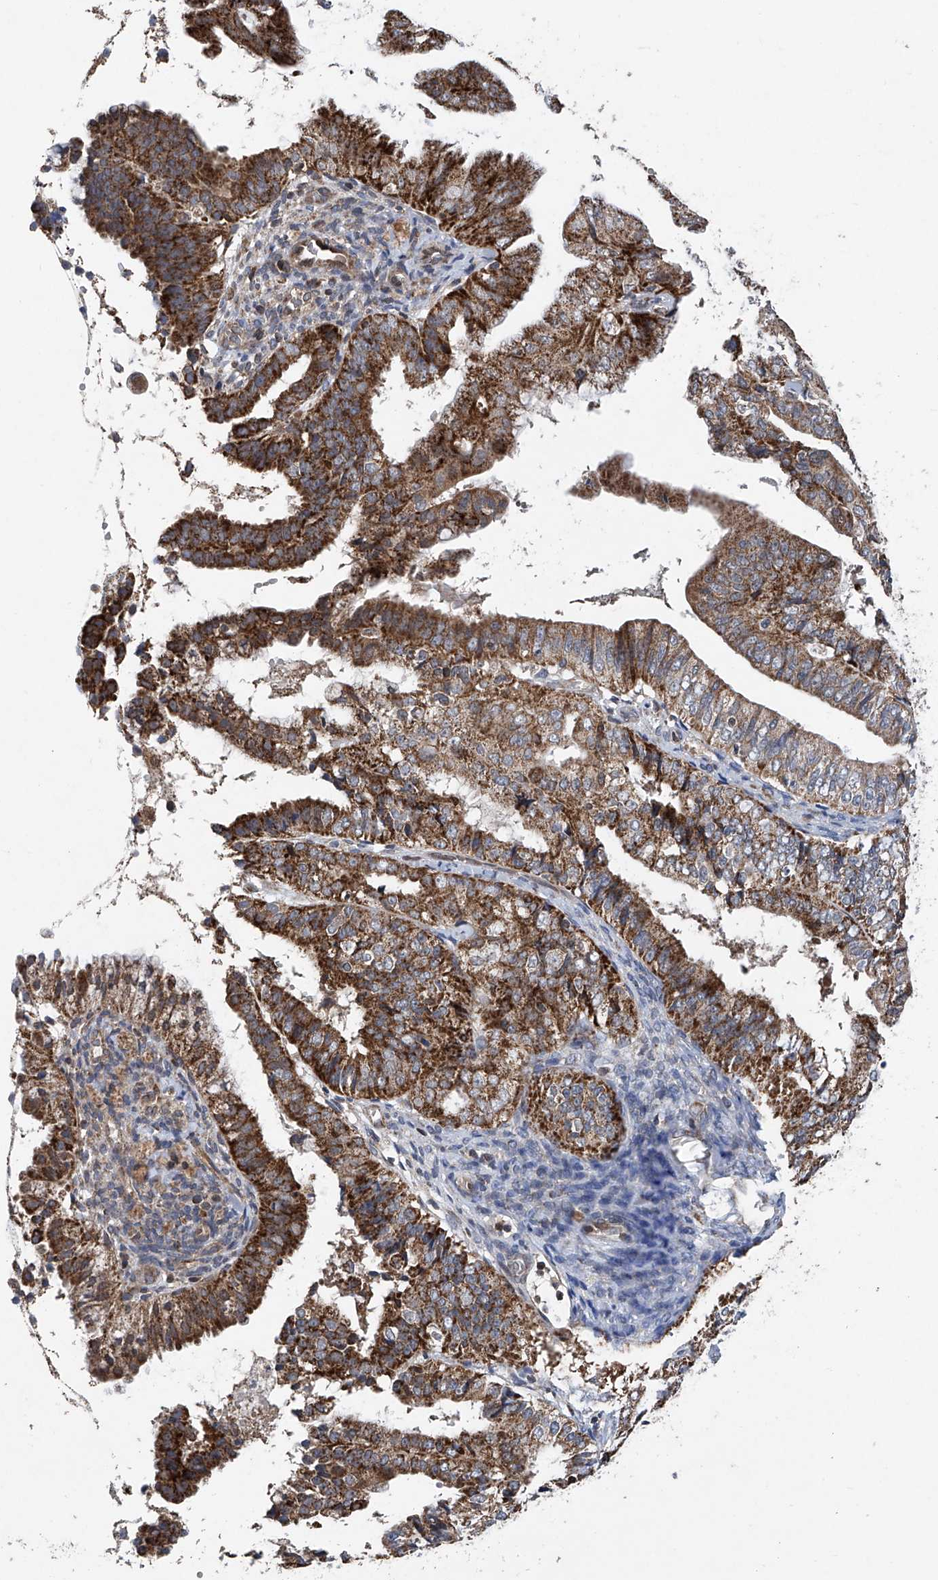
{"staining": {"intensity": "strong", "quantity": ">75%", "location": "cytoplasmic/membranous"}, "tissue": "endometrial cancer", "cell_type": "Tumor cells", "image_type": "cancer", "snomed": [{"axis": "morphology", "description": "Adenocarcinoma, NOS"}, {"axis": "topography", "description": "Endometrium"}], "caption": "IHC of human endometrial adenocarcinoma demonstrates high levels of strong cytoplasmic/membranous expression in about >75% of tumor cells. (DAB IHC, brown staining for protein, blue staining for nuclei).", "gene": "BCKDHB", "patient": {"sex": "female", "age": 63}}